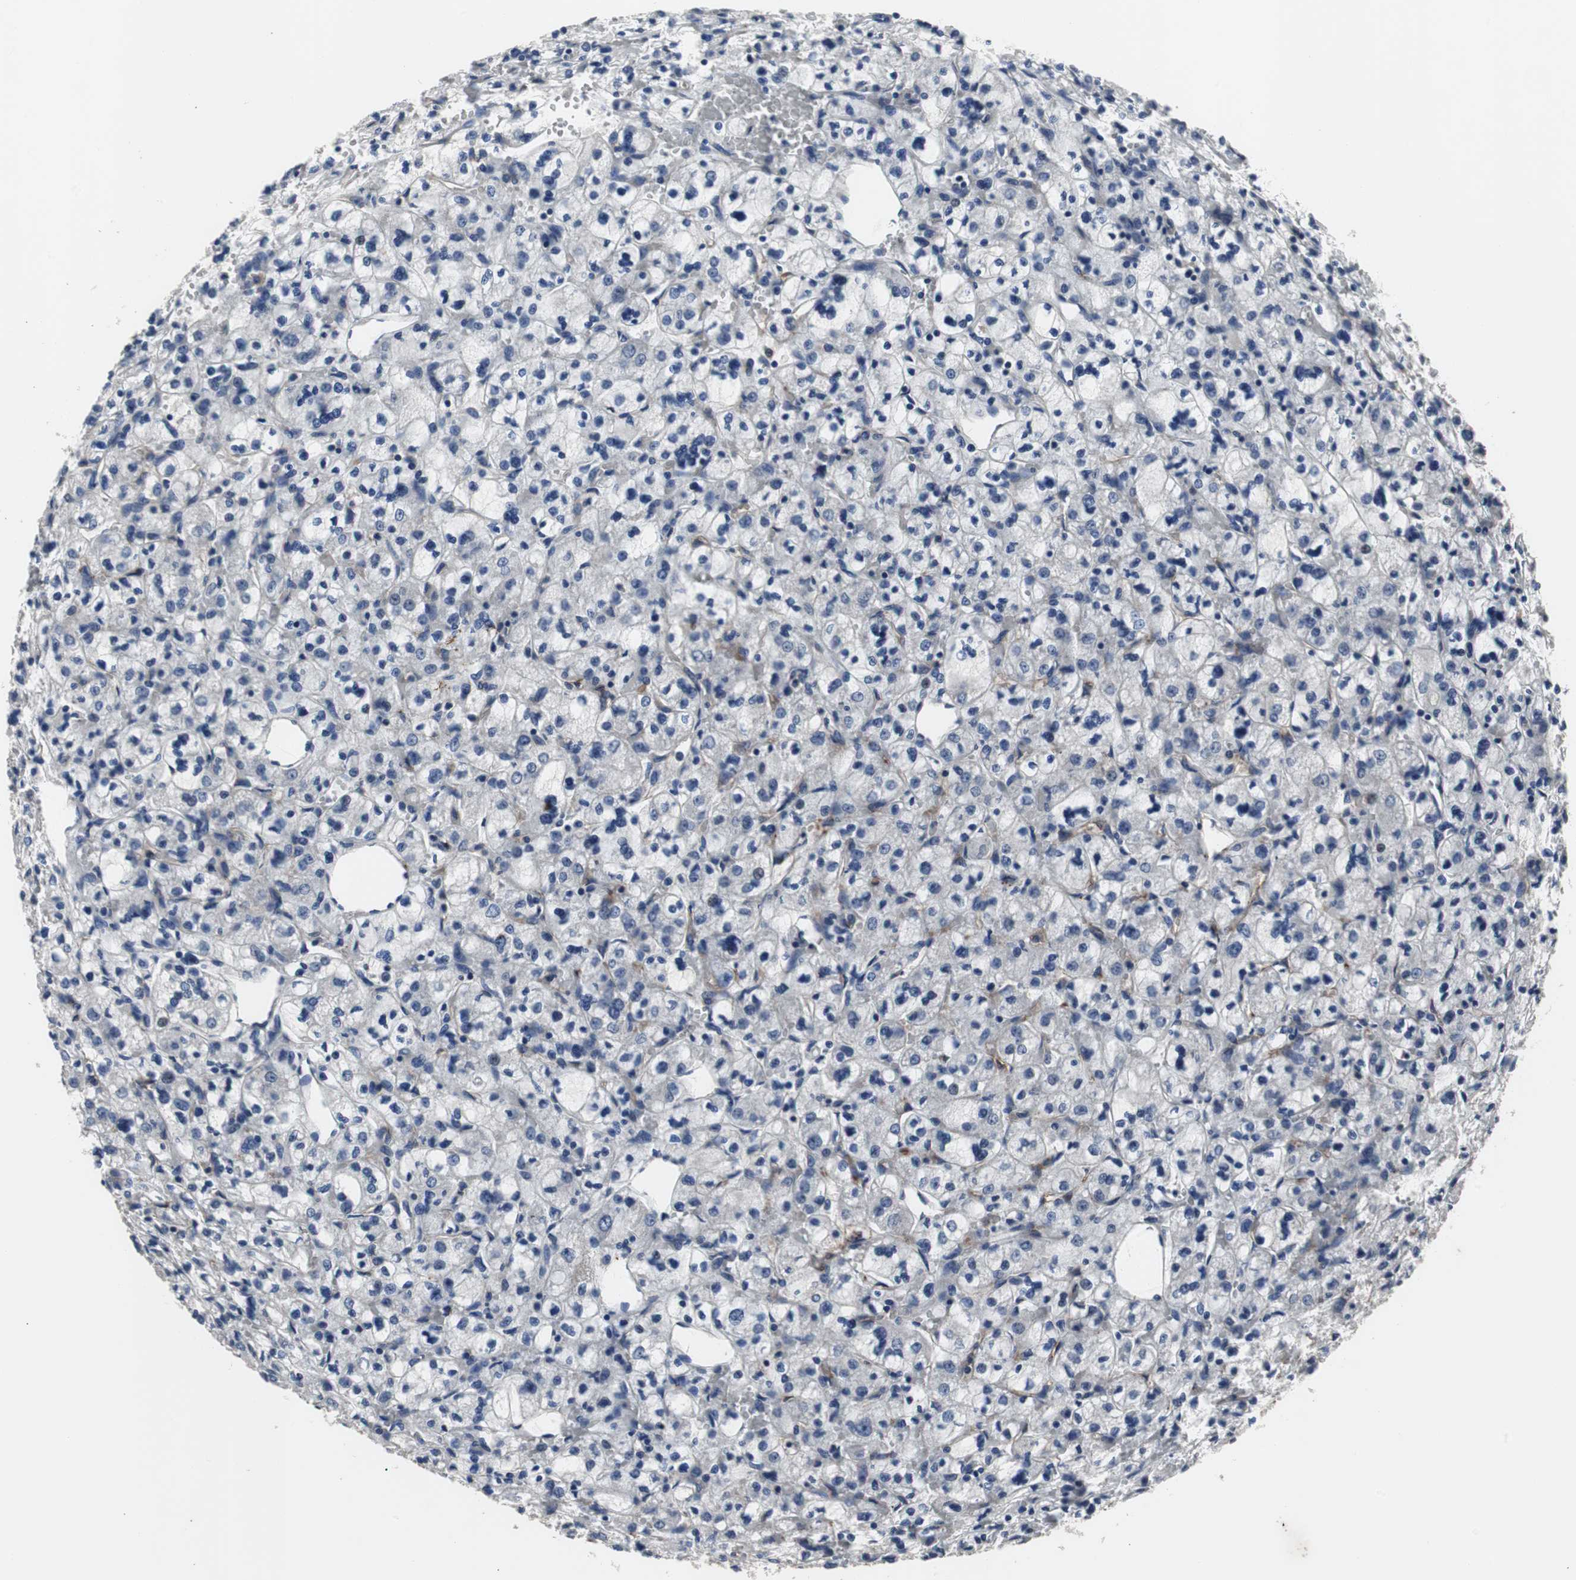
{"staining": {"intensity": "negative", "quantity": "none", "location": "none"}, "tissue": "renal cancer", "cell_type": "Tumor cells", "image_type": "cancer", "snomed": [{"axis": "morphology", "description": "Adenocarcinoma, NOS"}, {"axis": "topography", "description": "Kidney"}], "caption": "Immunohistochemistry (IHC) histopathology image of neoplastic tissue: human adenocarcinoma (renal) stained with DAB reveals no significant protein expression in tumor cells.", "gene": "CRADD", "patient": {"sex": "female", "age": 83}}